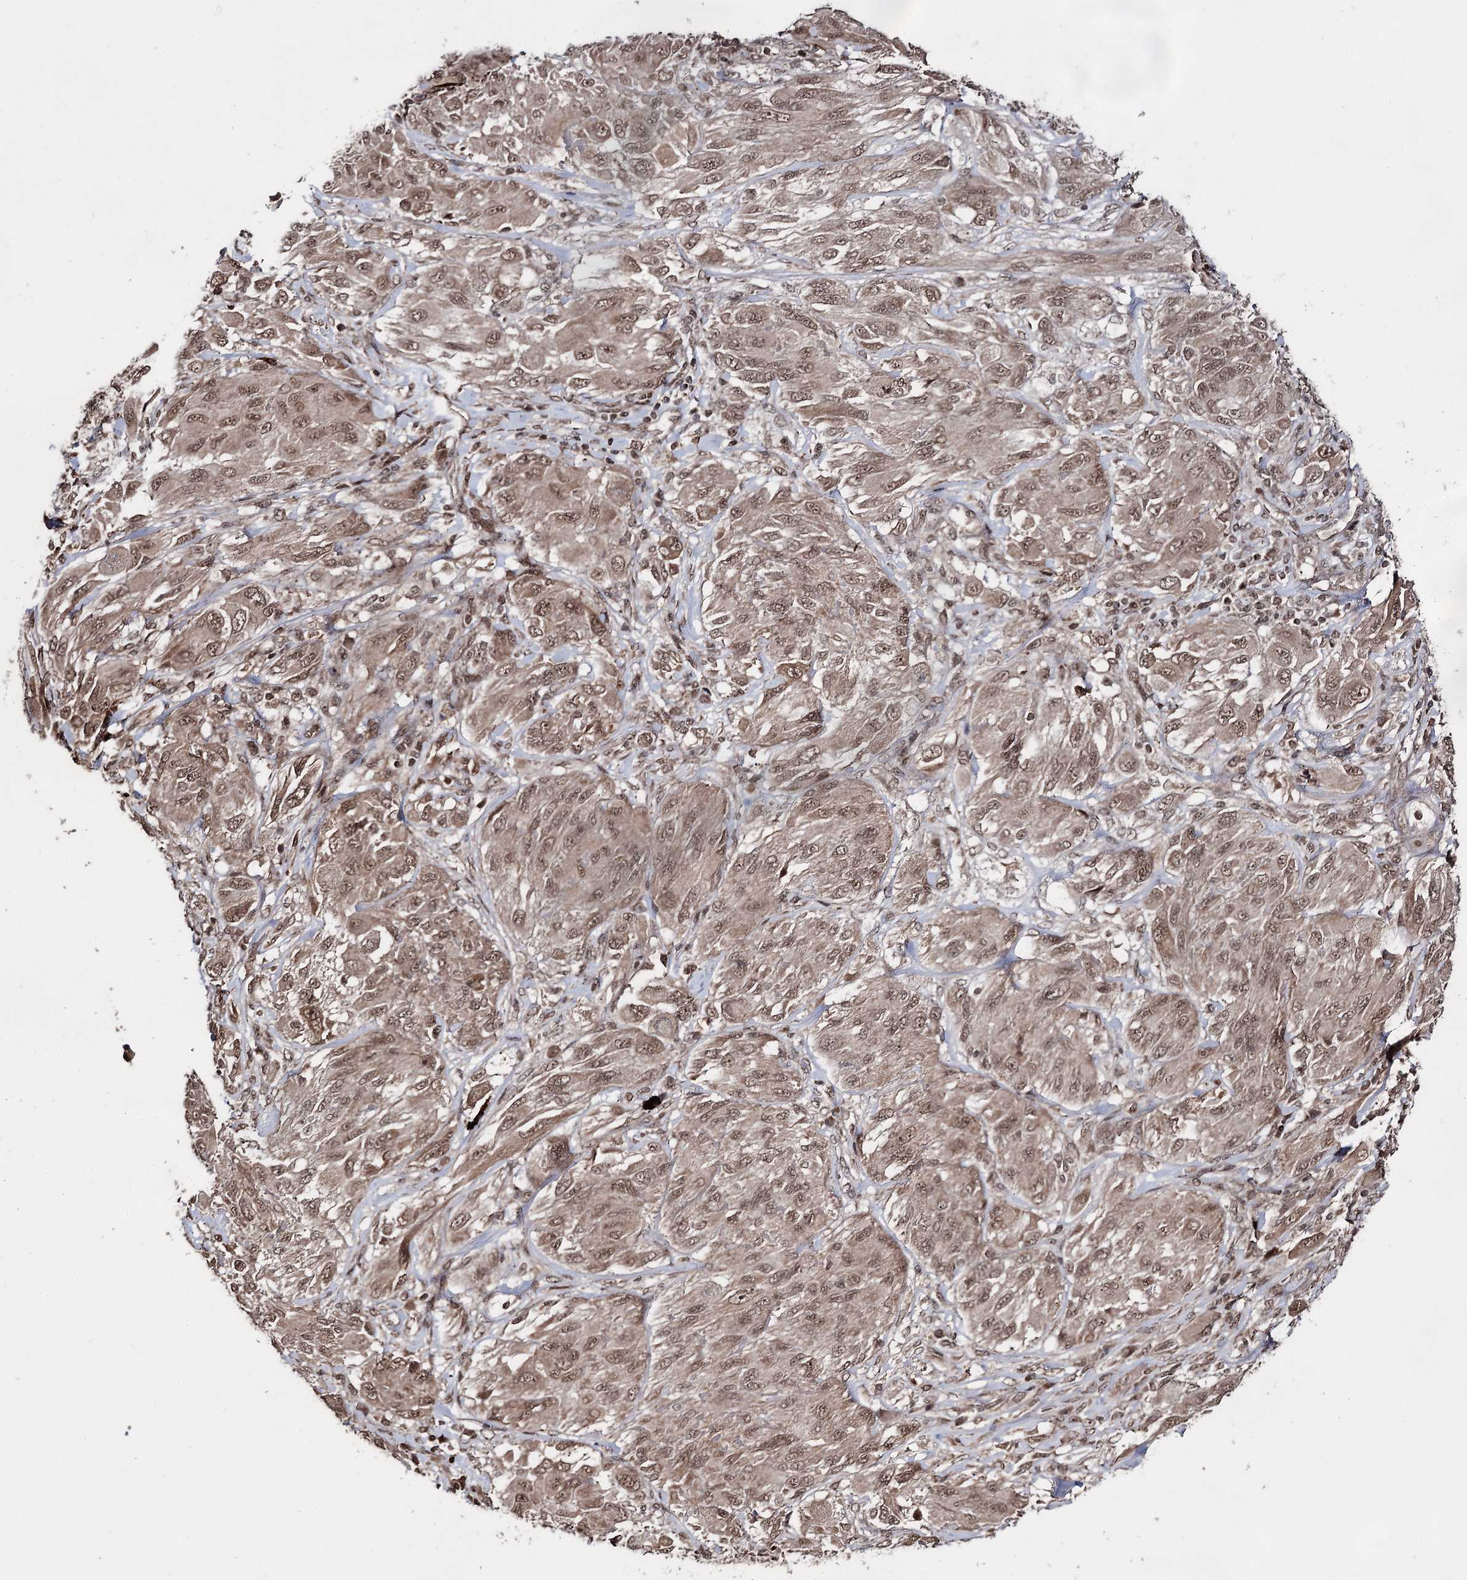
{"staining": {"intensity": "moderate", "quantity": ">75%", "location": "cytoplasmic/membranous,nuclear"}, "tissue": "melanoma", "cell_type": "Tumor cells", "image_type": "cancer", "snomed": [{"axis": "morphology", "description": "Malignant melanoma, NOS"}, {"axis": "topography", "description": "Skin"}], "caption": "Immunohistochemistry (IHC) of human melanoma reveals medium levels of moderate cytoplasmic/membranous and nuclear staining in about >75% of tumor cells.", "gene": "FAM53B", "patient": {"sex": "female", "age": 91}}